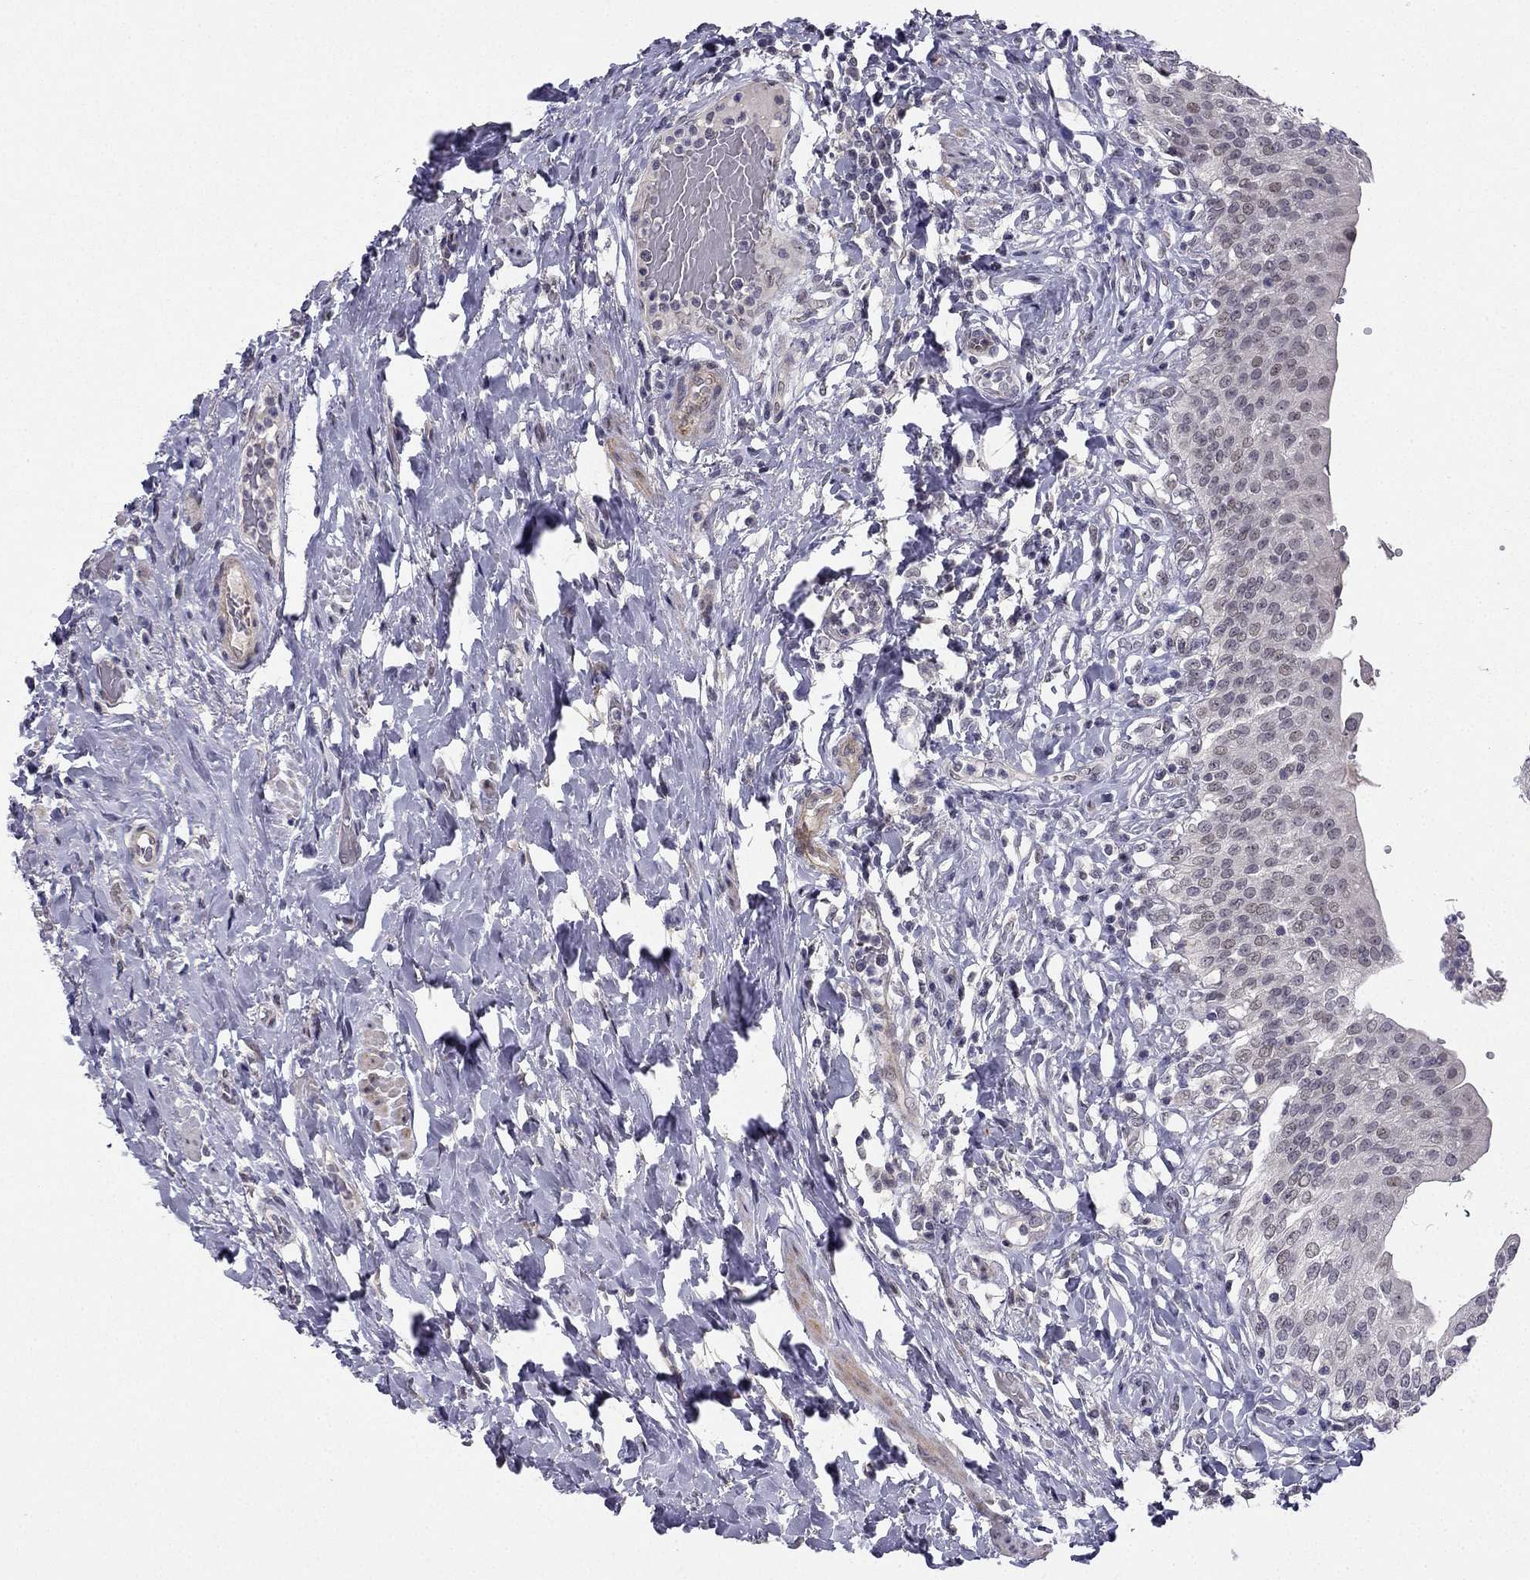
{"staining": {"intensity": "weak", "quantity": "<25%", "location": "nuclear"}, "tissue": "urinary bladder", "cell_type": "Urothelial cells", "image_type": "normal", "snomed": [{"axis": "morphology", "description": "Normal tissue, NOS"}, {"axis": "morphology", "description": "Inflammation, NOS"}, {"axis": "topography", "description": "Urinary bladder"}], "caption": "High power microscopy micrograph of an immunohistochemistry (IHC) image of unremarkable urinary bladder, revealing no significant staining in urothelial cells.", "gene": "CHST8", "patient": {"sex": "male", "age": 64}}